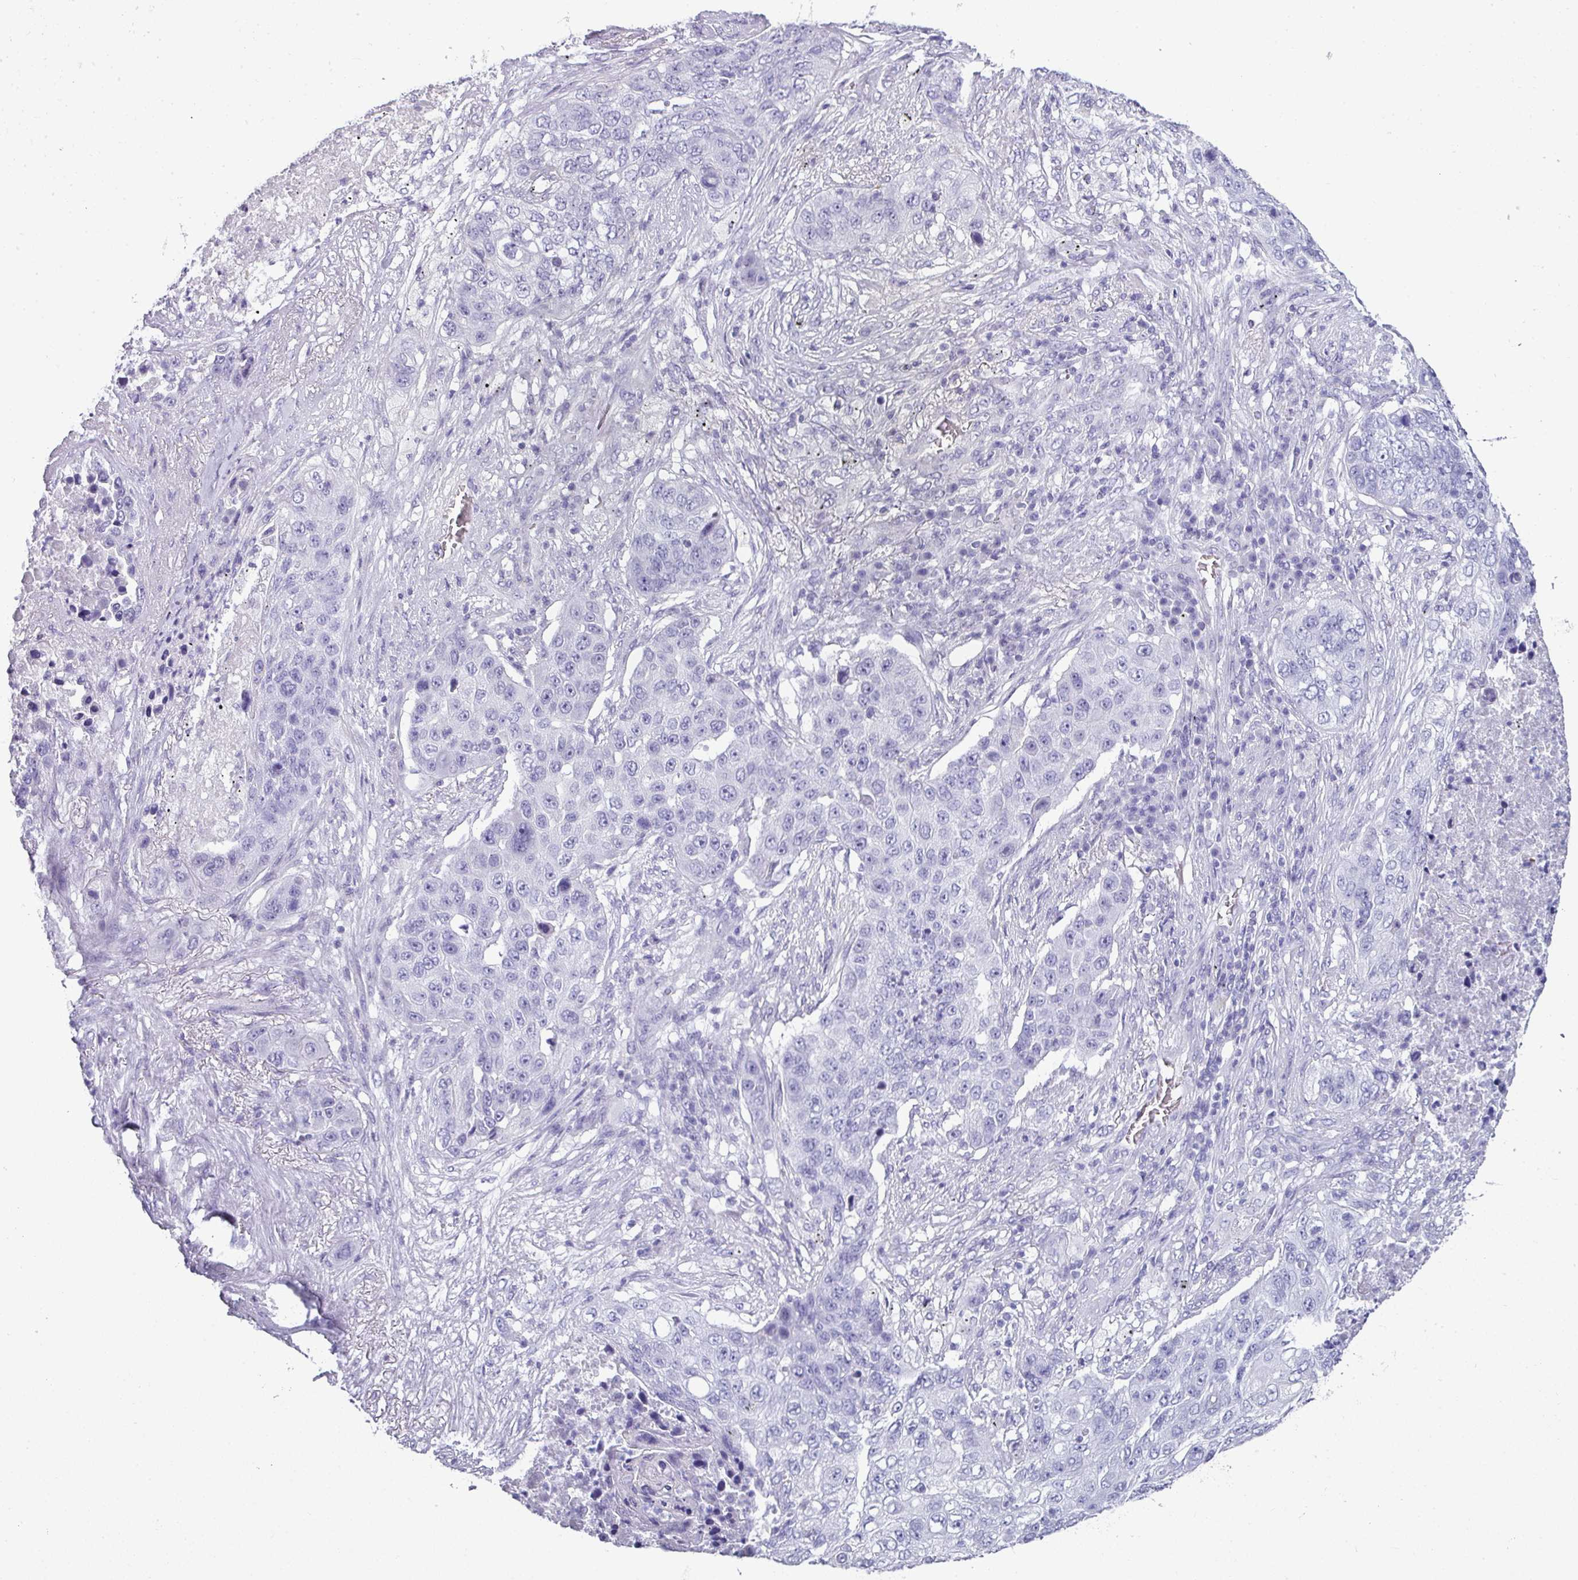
{"staining": {"intensity": "negative", "quantity": "none", "location": "none"}, "tissue": "lung cancer", "cell_type": "Tumor cells", "image_type": "cancer", "snomed": [{"axis": "morphology", "description": "Squamous cell carcinoma, NOS"}, {"axis": "topography", "description": "Lung"}], "caption": "Micrograph shows no significant protein positivity in tumor cells of squamous cell carcinoma (lung). (Stains: DAB (3,3'-diaminobenzidine) immunohistochemistry (IHC) with hematoxylin counter stain, Microscopy: brightfield microscopy at high magnification).", "gene": "STAT5A", "patient": {"sex": "female", "age": 63}}